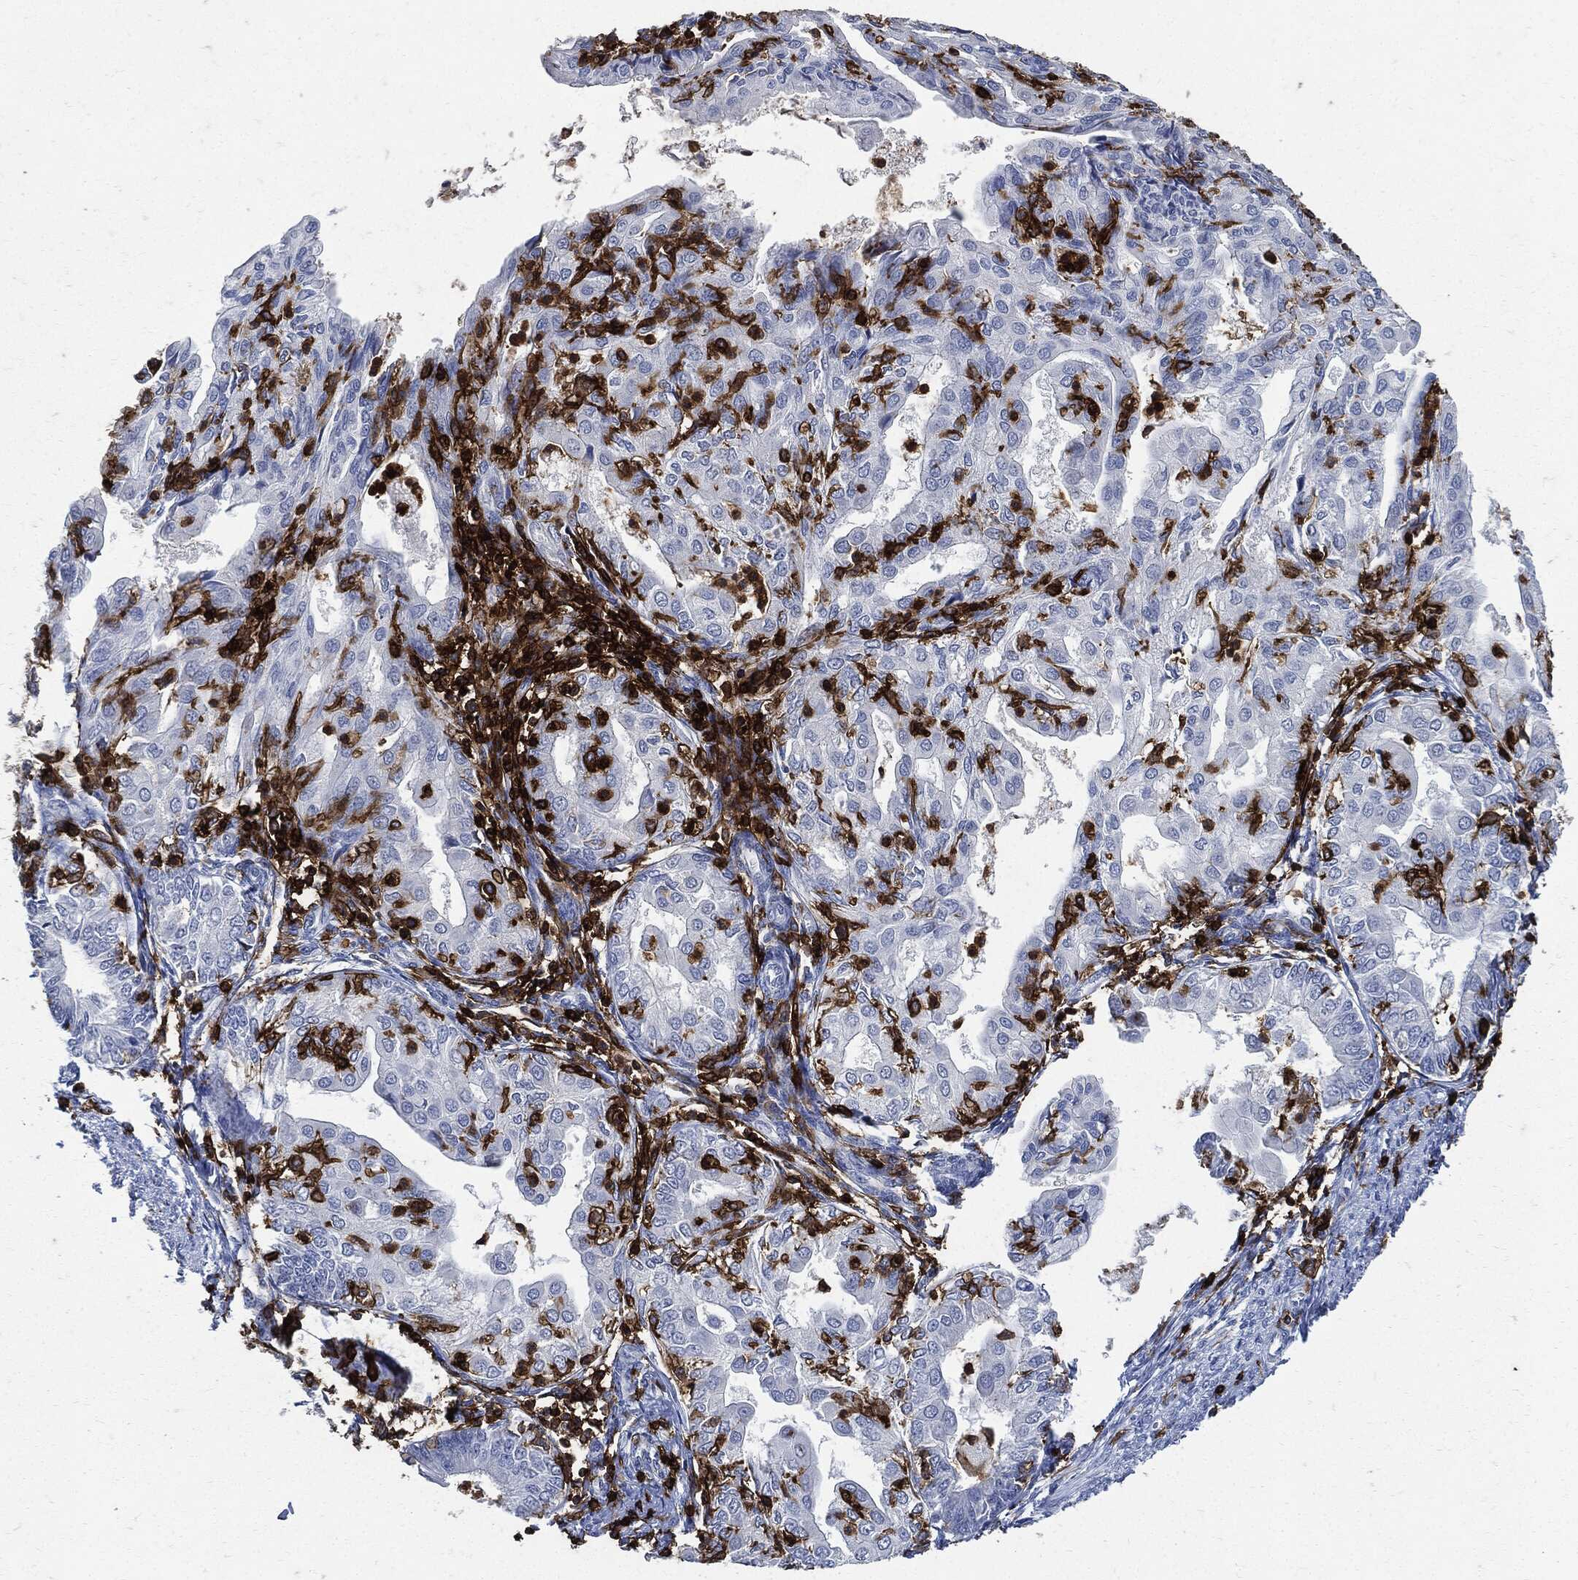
{"staining": {"intensity": "negative", "quantity": "none", "location": "none"}, "tissue": "endometrial cancer", "cell_type": "Tumor cells", "image_type": "cancer", "snomed": [{"axis": "morphology", "description": "Adenocarcinoma, NOS"}, {"axis": "topography", "description": "Endometrium"}], "caption": "The immunohistochemistry (IHC) photomicrograph has no significant expression in tumor cells of adenocarcinoma (endometrial) tissue.", "gene": "PTPRC", "patient": {"sex": "female", "age": 68}}